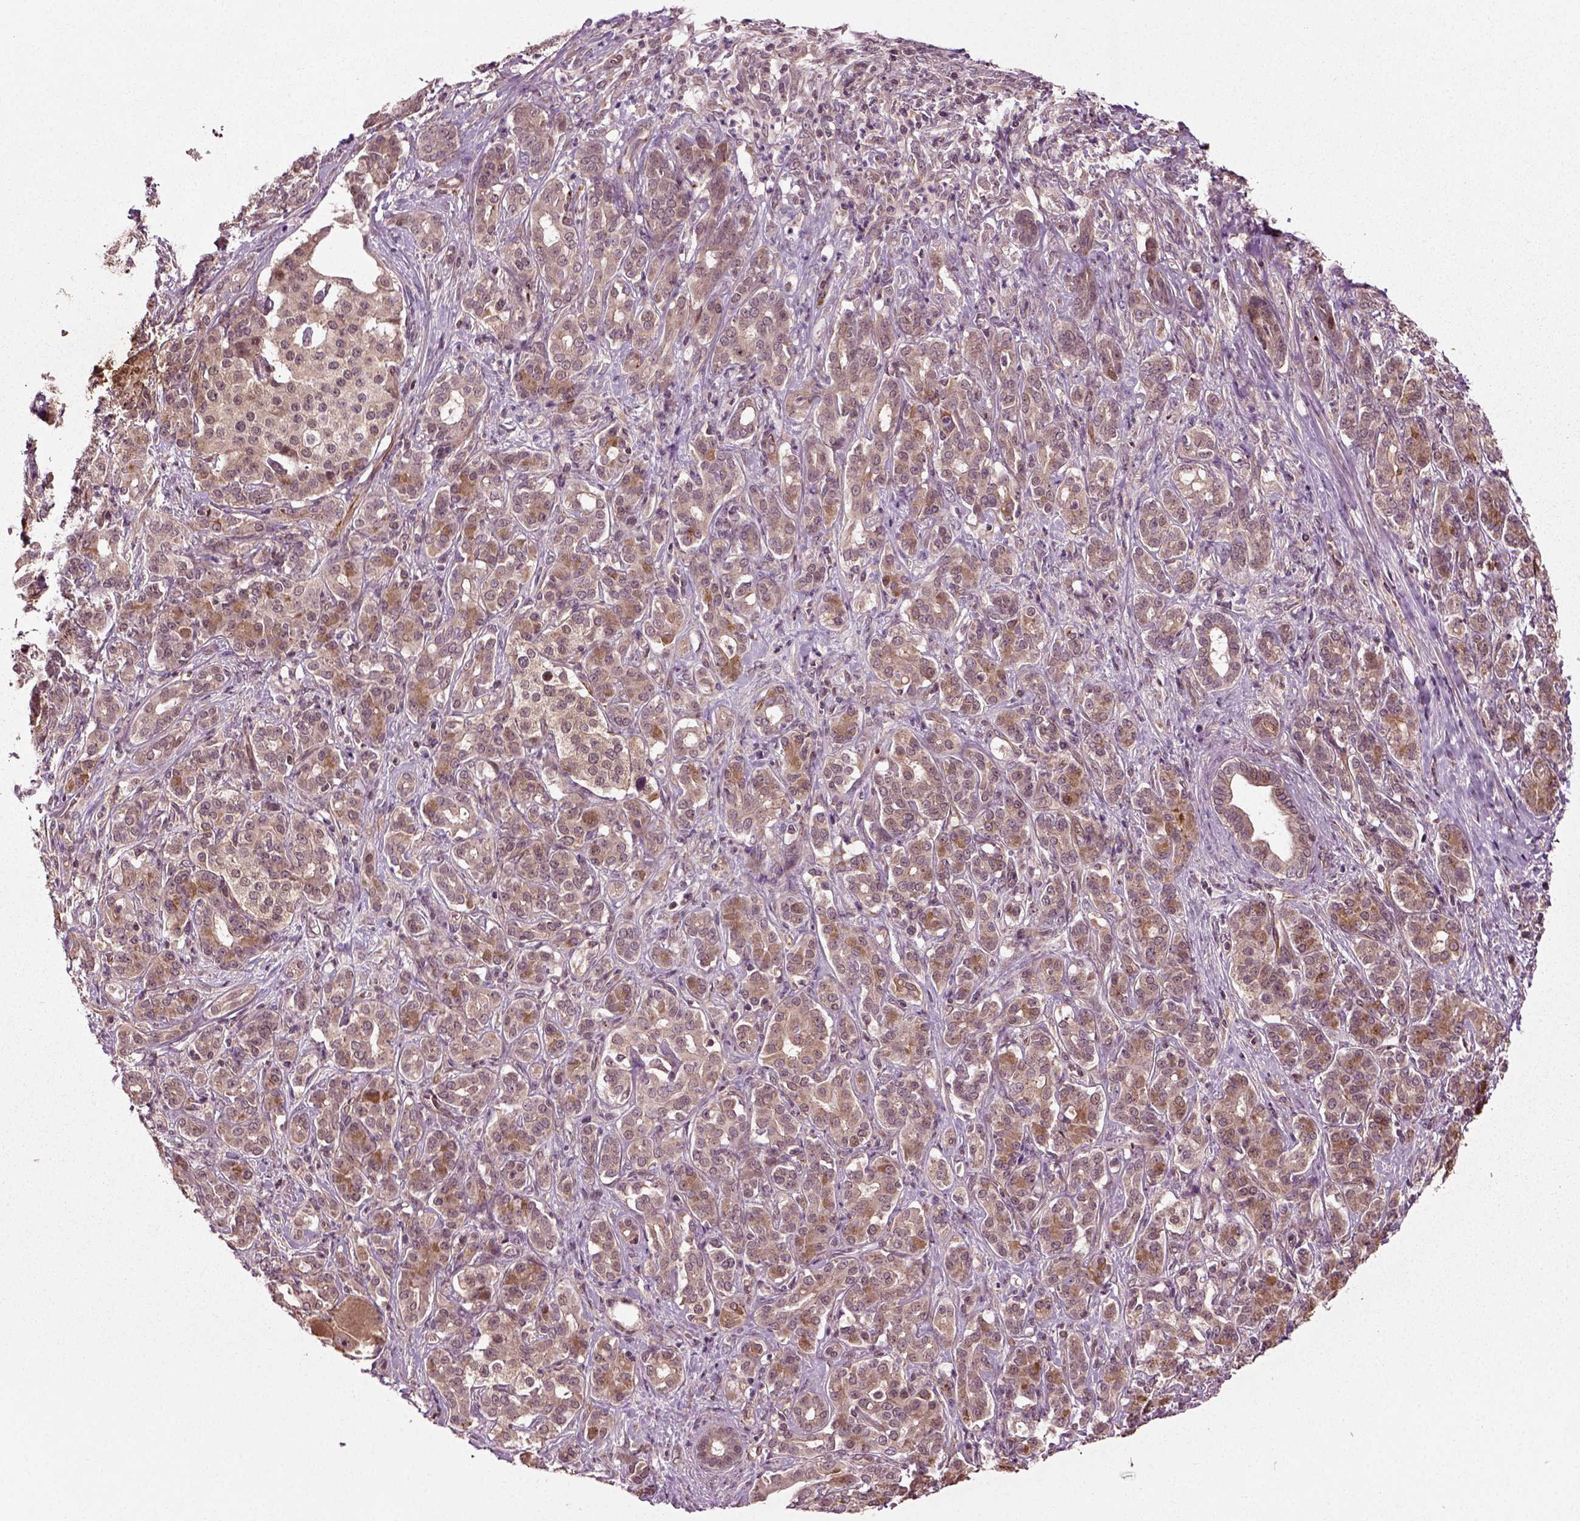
{"staining": {"intensity": "weak", "quantity": ">75%", "location": "cytoplasmic/membranous"}, "tissue": "pancreatic cancer", "cell_type": "Tumor cells", "image_type": "cancer", "snomed": [{"axis": "morphology", "description": "Normal tissue, NOS"}, {"axis": "morphology", "description": "Inflammation, NOS"}, {"axis": "morphology", "description": "Adenocarcinoma, NOS"}, {"axis": "topography", "description": "Pancreas"}], "caption": "IHC (DAB) staining of human pancreatic cancer demonstrates weak cytoplasmic/membranous protein staining in approximately >75% of tumor cells.", "gene": "PLCD3", "patient": {"sex": "male", "age": 57}}